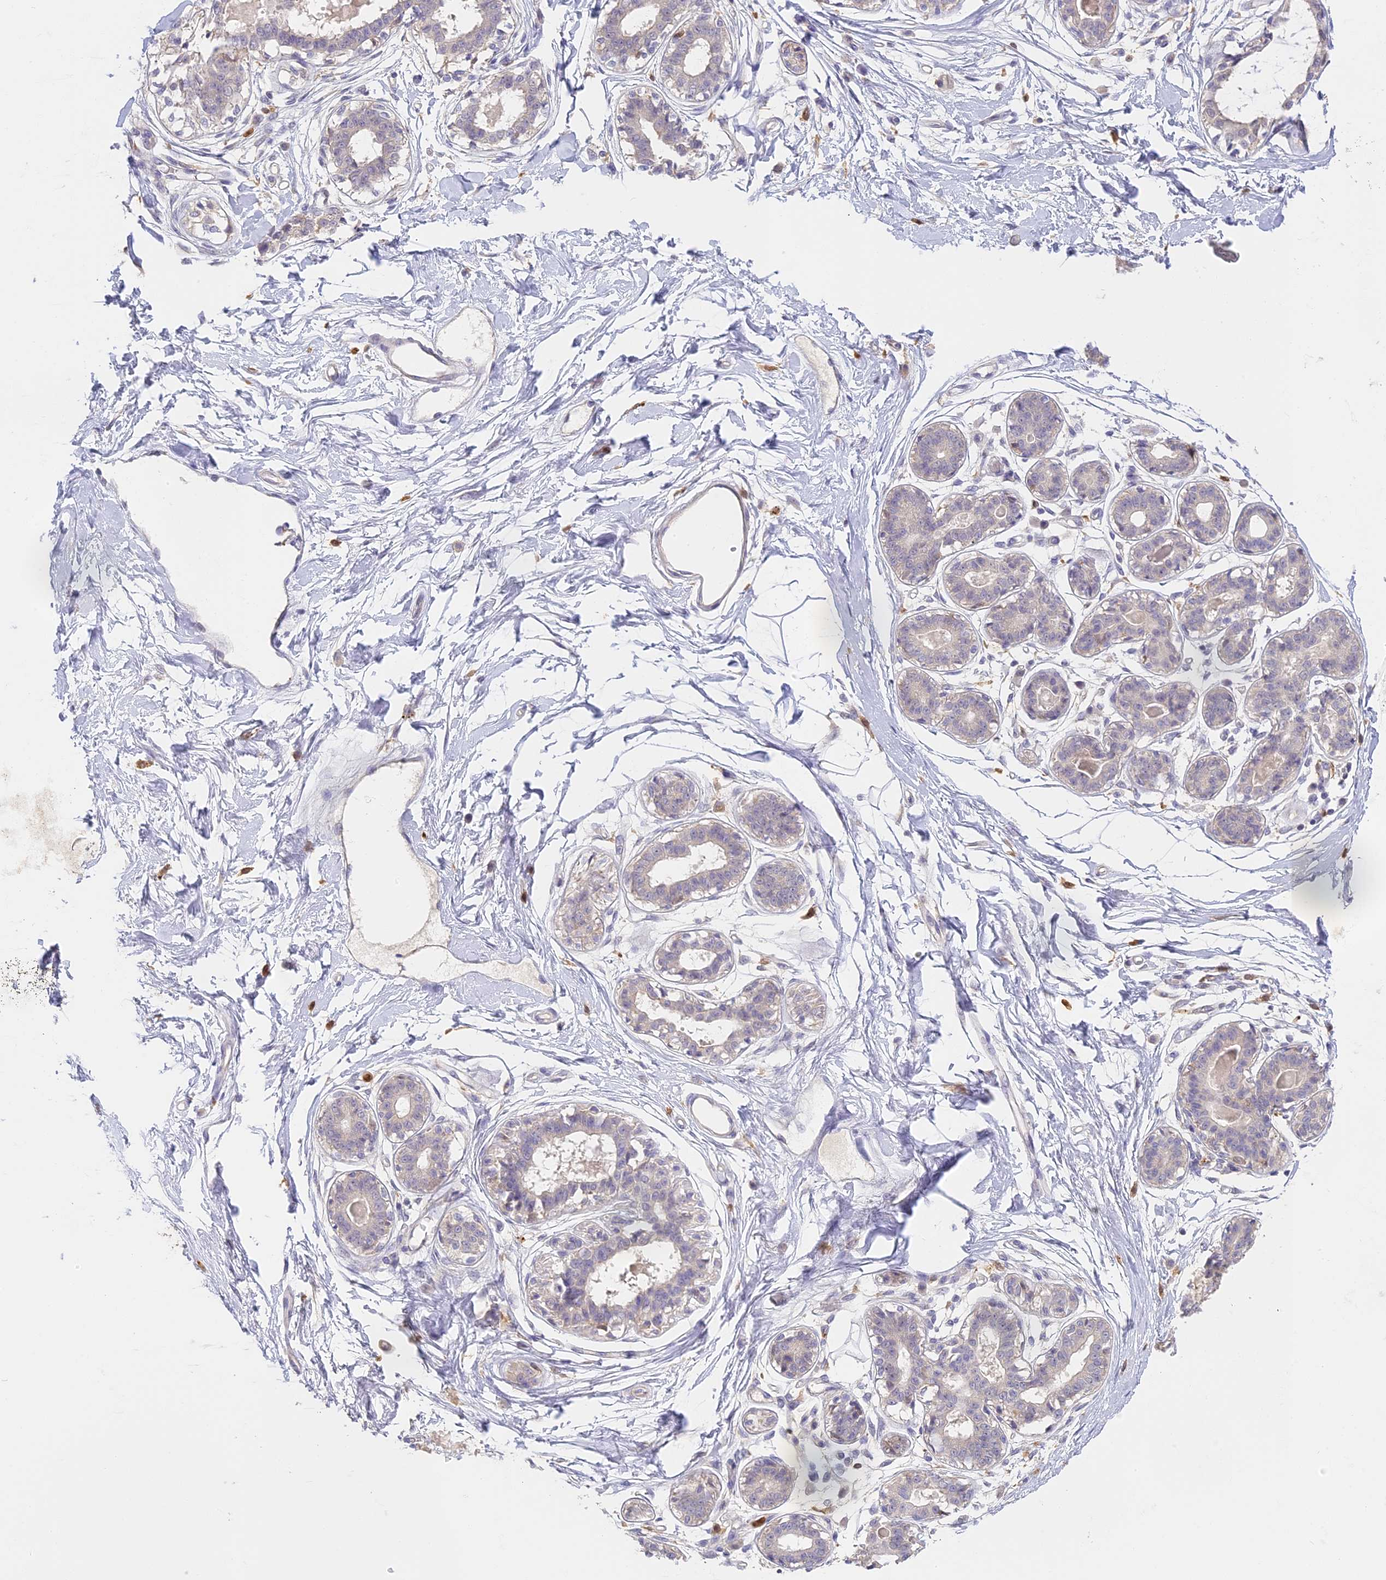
{"staining": {"intensity": "negative", "quantity": "none", "location": "none"}, "tissue": "breast", "cell_type": "Adipocytes", "image_type": "normal", "snomed": [{"axis": "morphology", "description": "Normal tissue, NOS"}, {"axis": "topography", "description": "Breast"}], "caption": "Breast was stained to show a protein in brown. There is no significant expression in adipocytes. Nuclei are stained in blue.", "gene": "NCF4", "patient": {"sex": "female", "age": 45}}